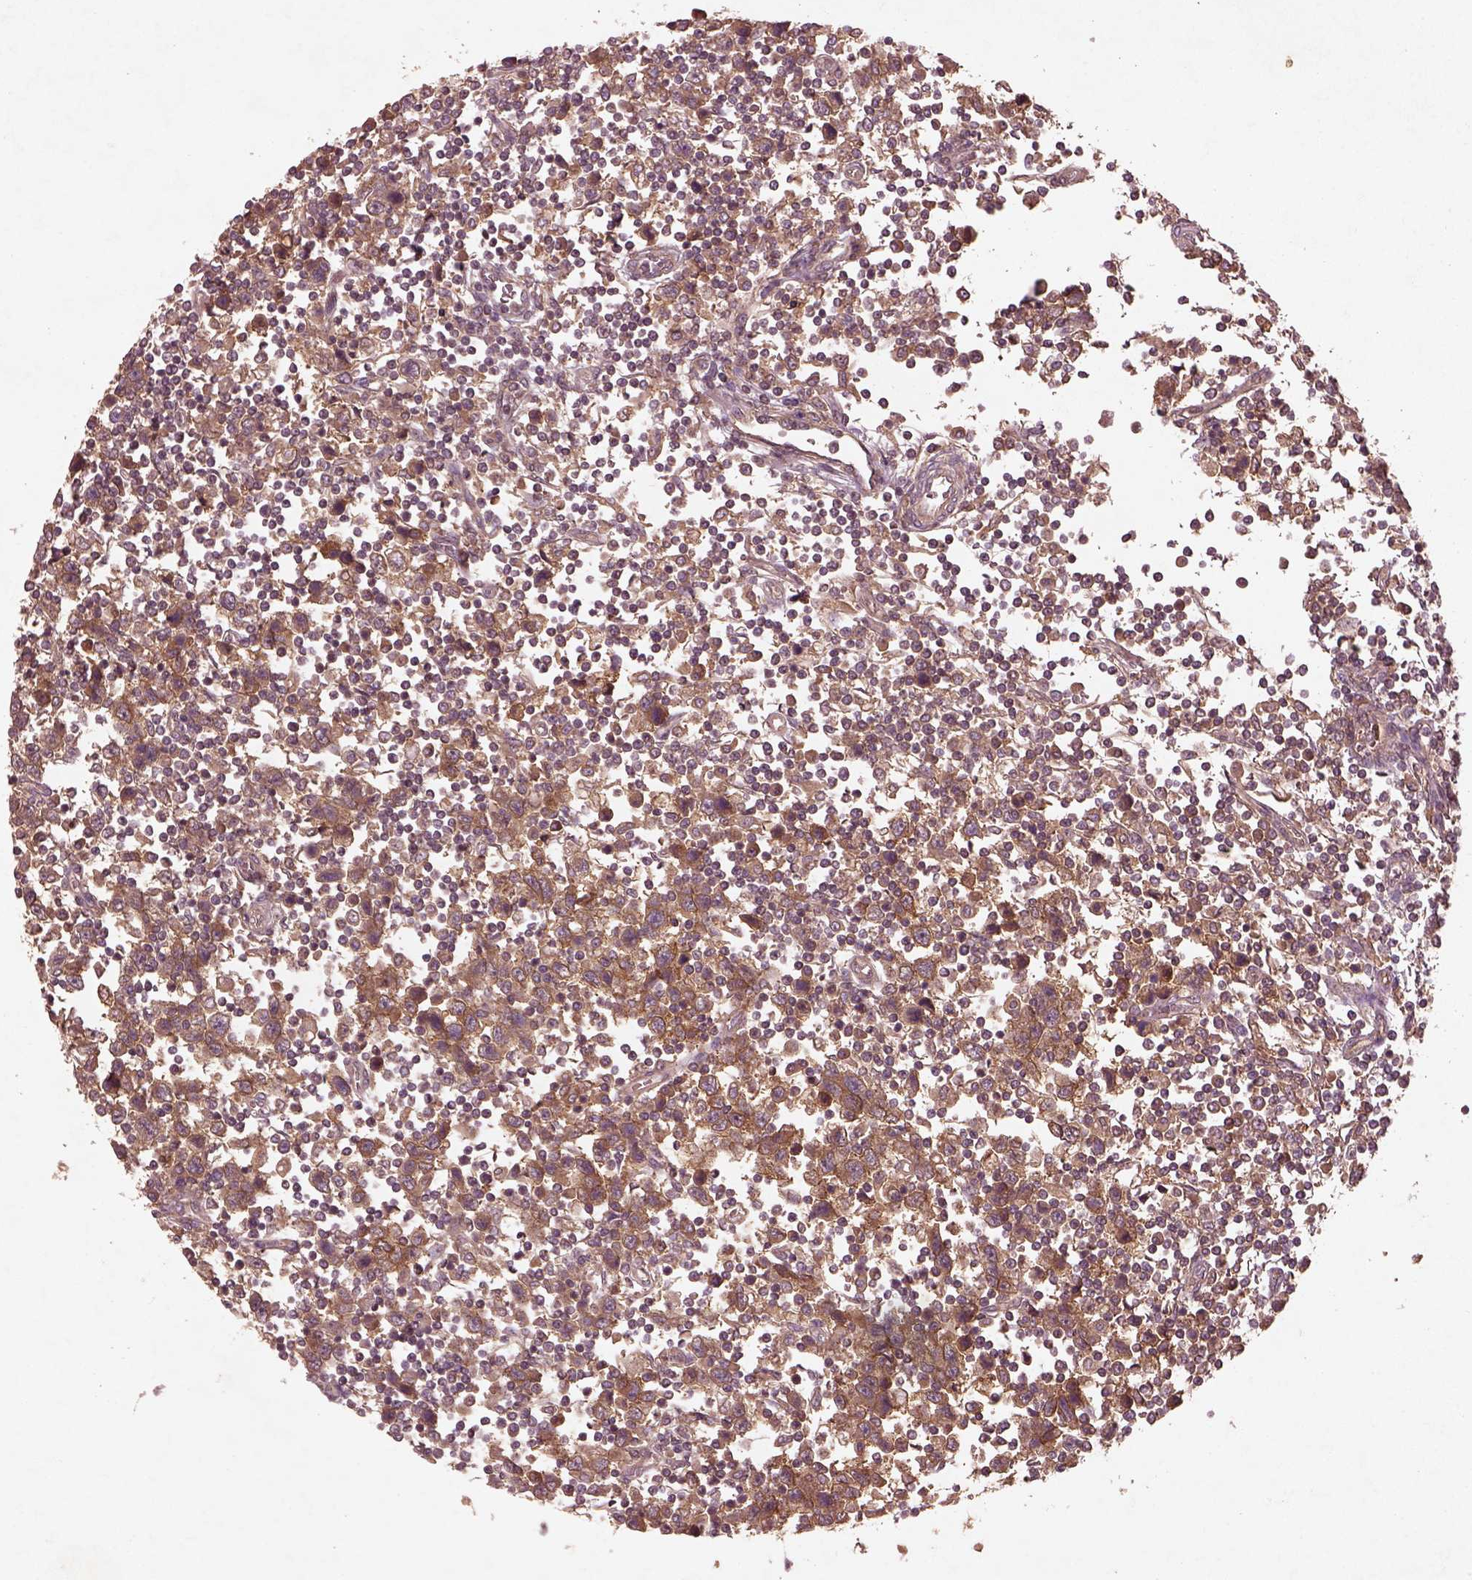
{"staining": {"intensity": "moderate", "quantity": ">75%", "location": "cytoplasmic/membranous"}, "tissue": "testis cancer", "cell_type": "Tumor cells", "image_type": "cancer", "snomed": [{"axis": "morphology", "description": "Seminoma, NOS"}, {"axis": "topography", "description": "Testis"}], "caption": "A micrograph of testis cancer stained for a protein shows moderate cytoplasmic/membranous brown staining in tumor cells. (Stains: DAB (3,3'-diaminobenzidine) in brown, nuclei in blue, Microscopy: brightfield microscopy at high magnification).", "gene": "FAM234A", "patient": {"sex": "male", "age": 34}}